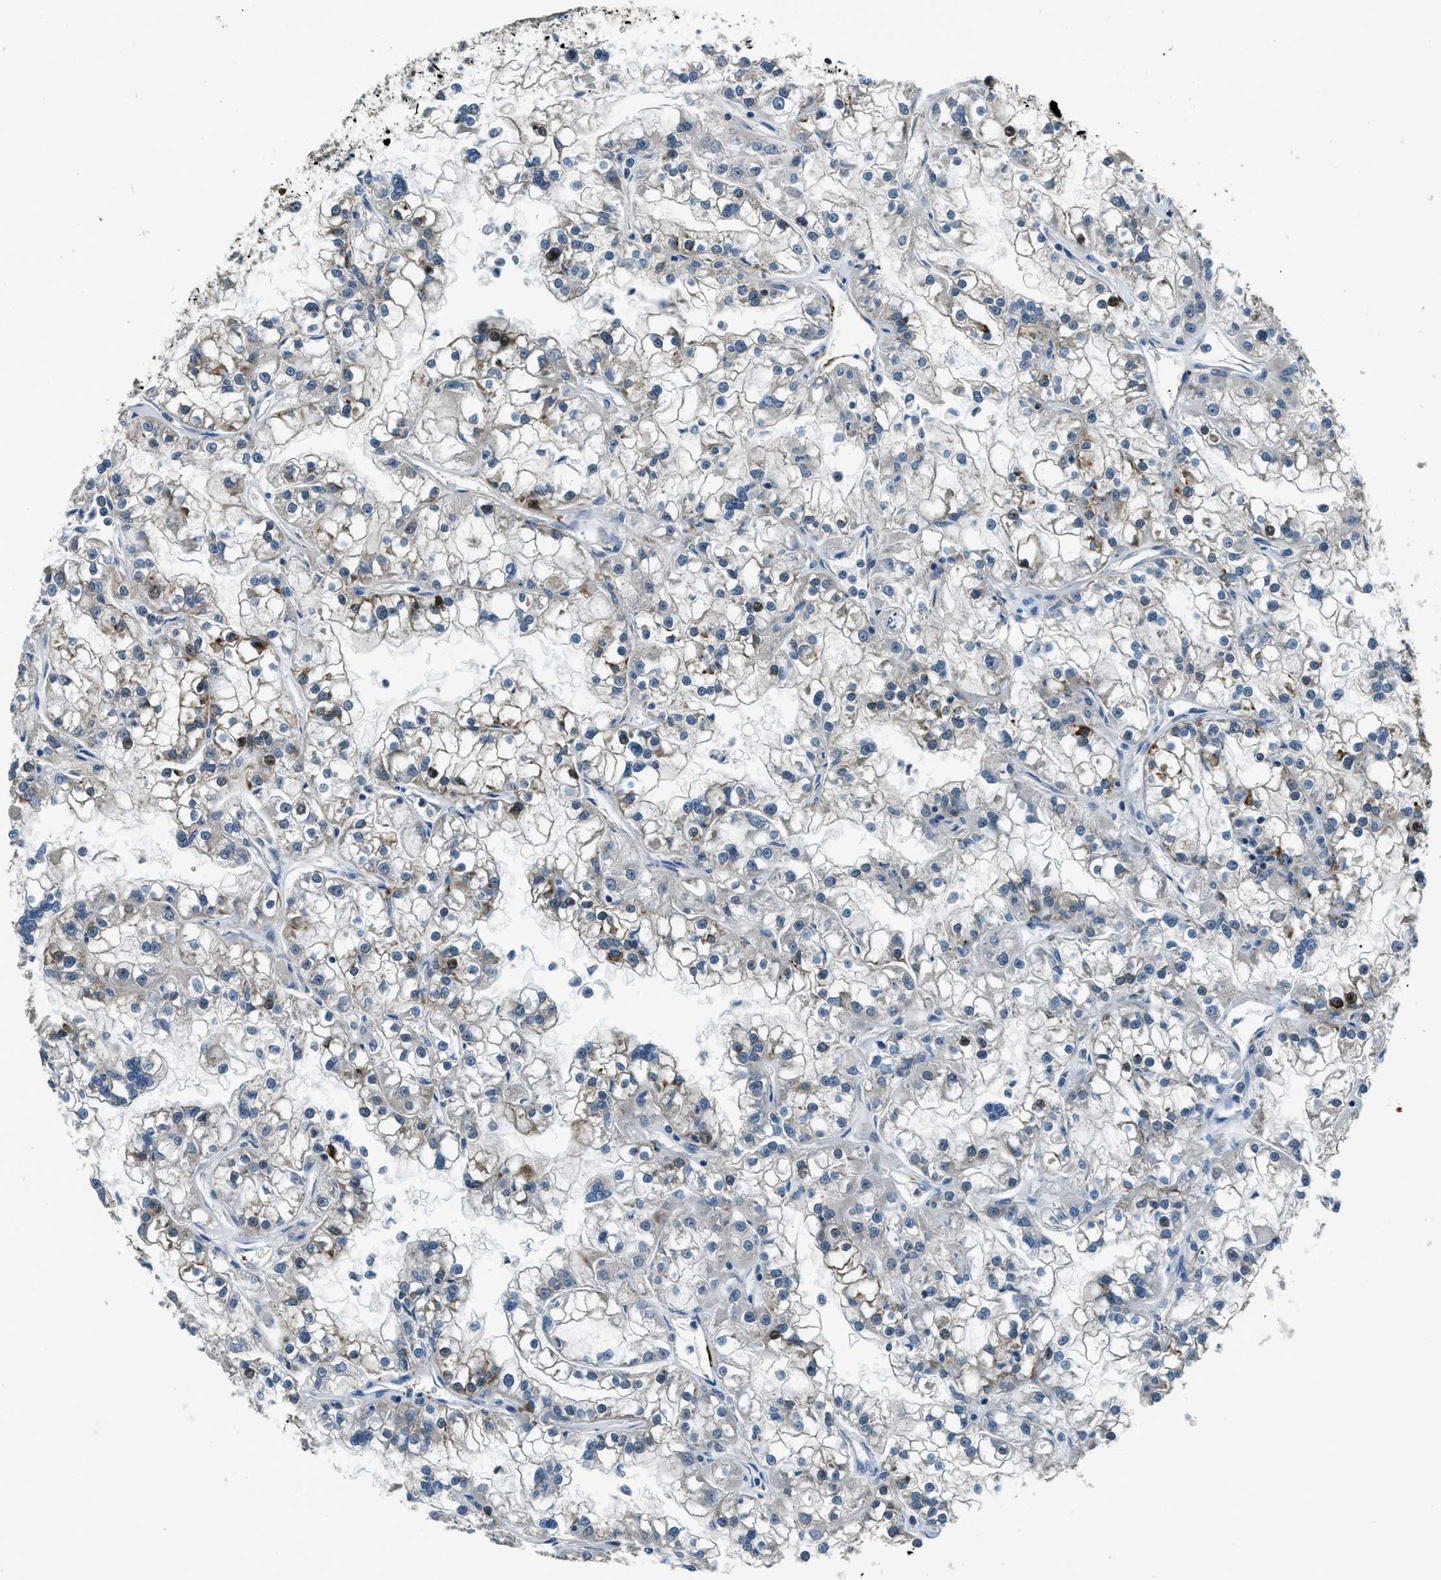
{"staining": {"intensity": "strong", "quantity": "<25%", "location": "nuclear"}, "tissue": "renal cancer", "cell_type": "Tumor cells", "image_type": "cancer", "snomed": [{"axis": "morphology", "description": "Adenocarcinoma, NOS"}, {"axis": "topography", "description": "Kidney"}], "caption": "The image exhibits a brown stain indicating the presence of a protein in the nuclear of tumor cells in renal adenocarcinoma.", "gene": "NUDCD3", "patient": {"sex": "female", "age": 52}}